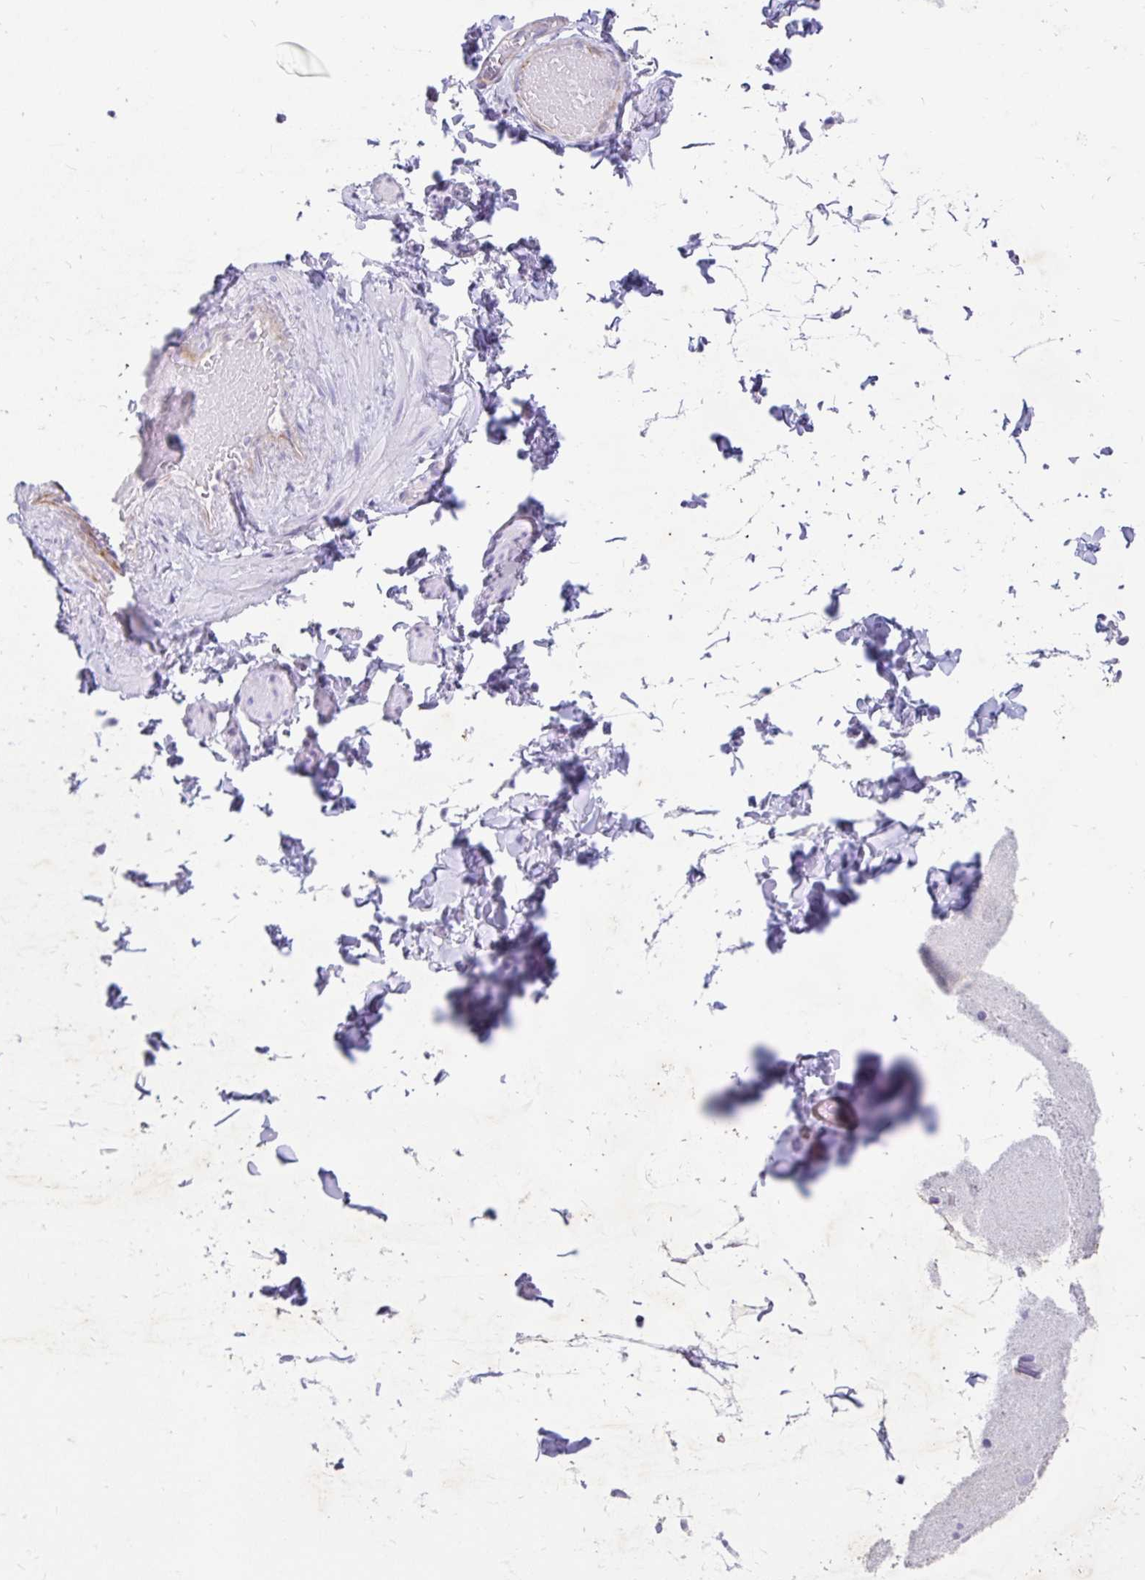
{"staining": {"intensity": "negative", "quantity": "none", "location": "none"}, "tissue": "adipose tissue", "cell_type": "Adipocytes", "image_type": "normal", "snomed": [{"axis": "morphology", "description": "Normal tissue, NOS"}, {"axis": "topography", "description": "Soft tissue"}, {"axis": "topography", "description": "Adipose tissue"}, {"axis": "topography", "description": "Vascular tissue"}, {"axis": "topography", "description": "Peripheral nerve tissue"}], "caption": "IHC micrograph of unremarkable human adipose tissue stained for a protein (brown), which reveals no staining in adipocytes.", "gene": "EML5", "patient": {"sex": "male", "age": 29}}